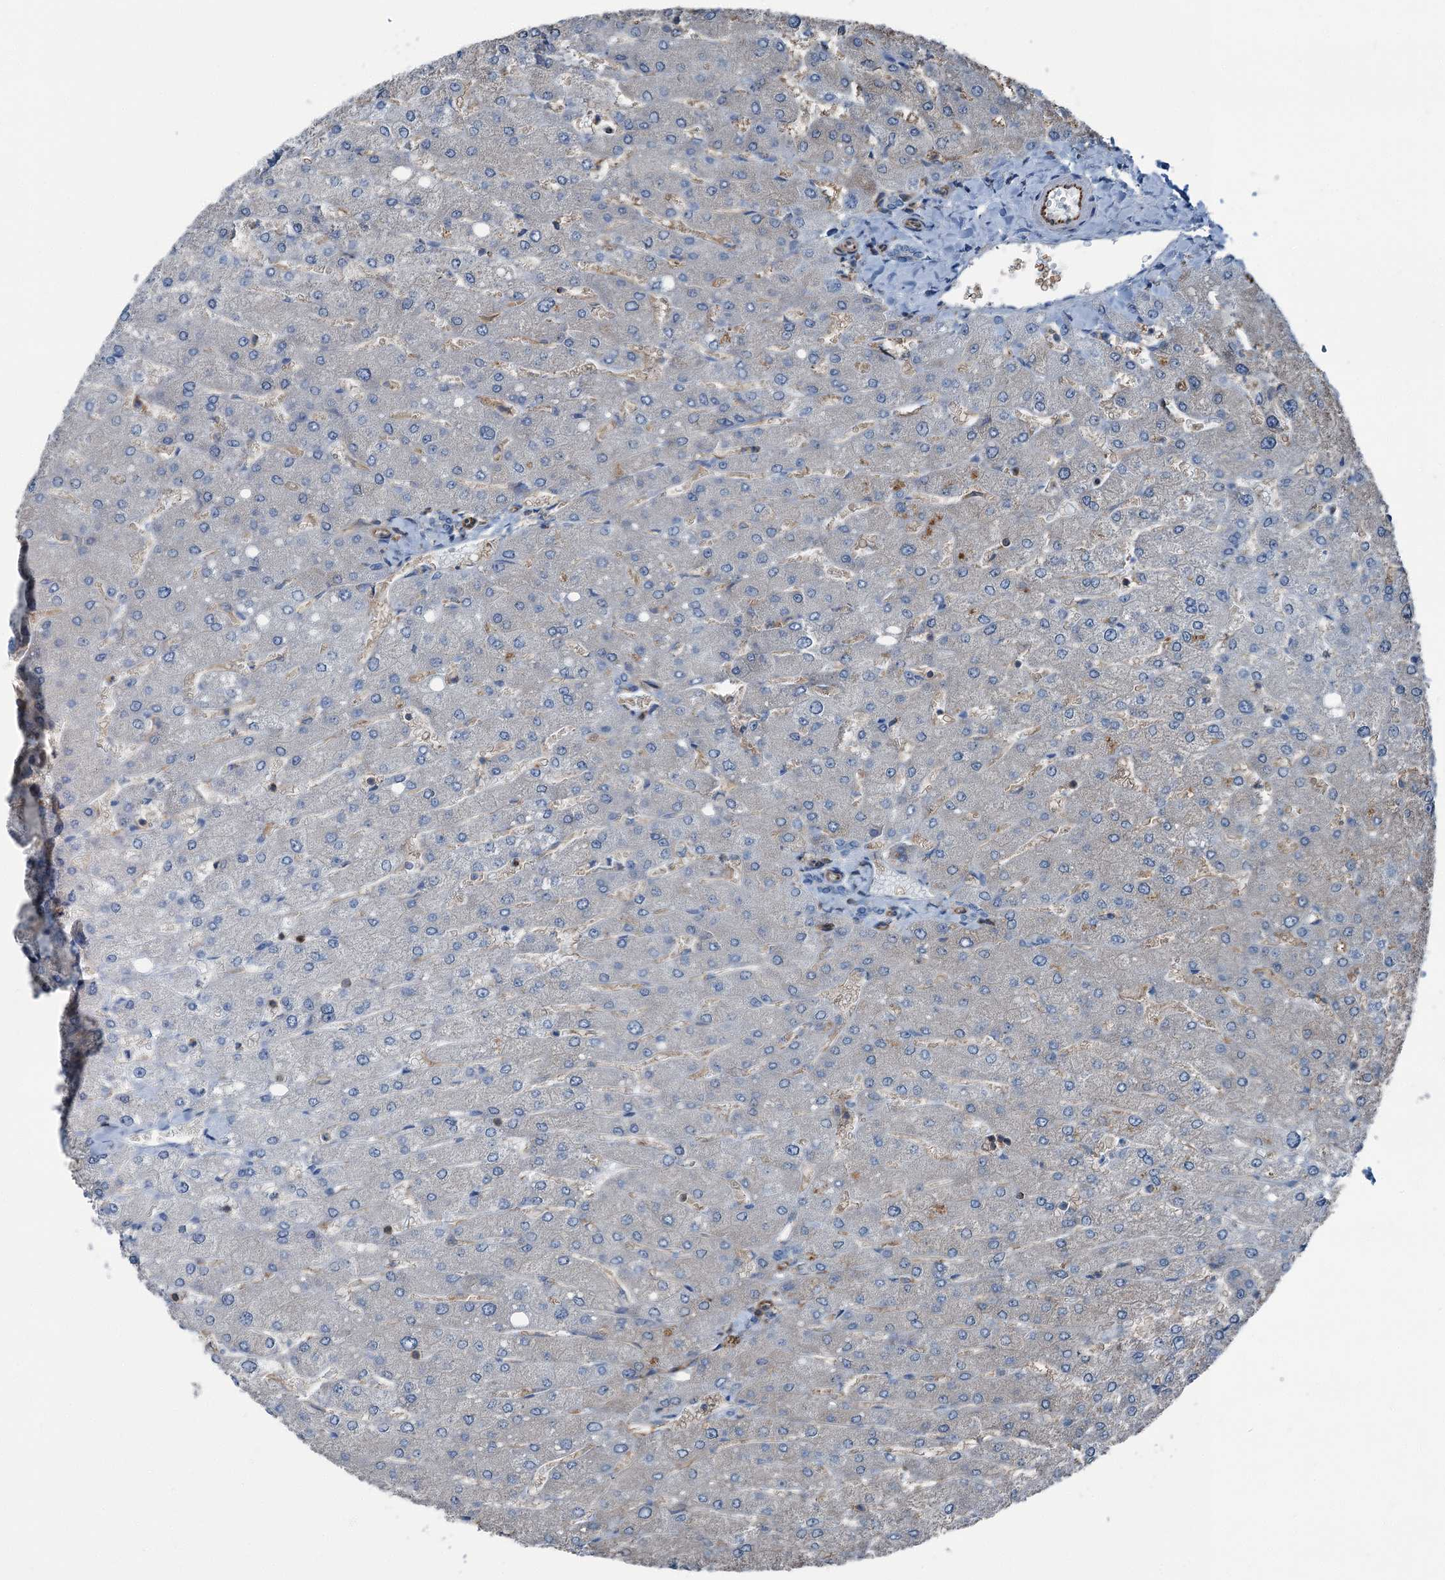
{"staining": {"intensity": "negative", "quantity": "none", "location": "none"}, "tissue": "liver", "cell_type": "Cholangiocytes", "image_type": "normal", "snomed": [{"axis": "morphology", "description": "Normal tissue, NOS"}, {"axis": "topography", "description": "Liver"}], "caption": "This is an immunohistochemistry (IHC) micrograph of benign liver. There is no staining in cholangiocytes.", "gene": "AXL", "patient": {"sex": "male", "age": 55}}